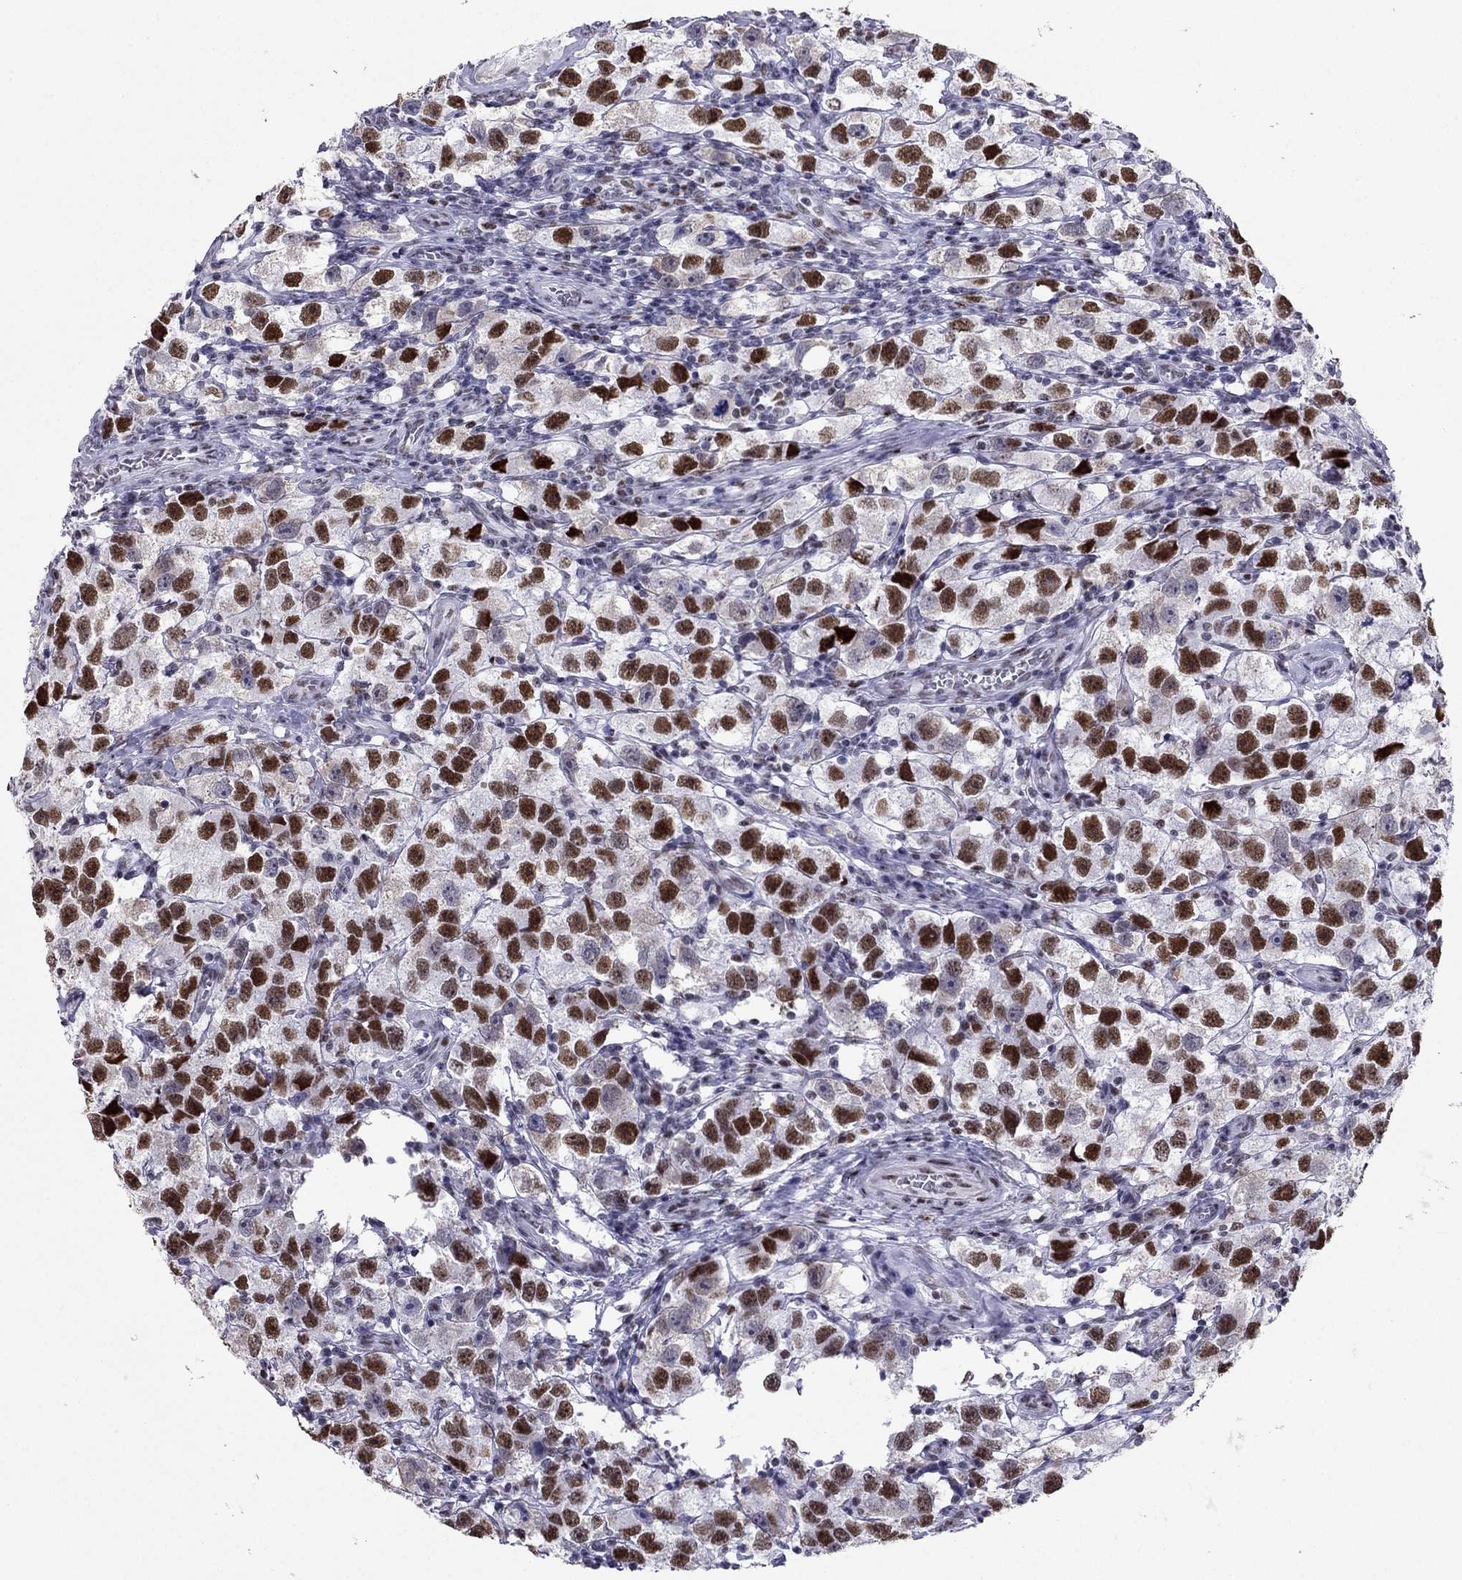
{"staining": {"intensity": "strong", "quantity": ">75%", "location": "nuclear"}, "tissue": "testis cancer", "cell_type": "Tumor cells", "image_type": "cancer", "snomed": [{"axis": "morphology", "description": "Seminoma, NOS"}, {"axis": "topography", "description": "Testis"}], "caption": "A micrograph of human testis cancer (seminoma) stained for a protein shows strong nuclear brown staining in tumor cells. The protein of interest is stained brown, and the nuclei are stained in blue (DAB IHC with brightfield microscopy, high magnification).", "gene": "PPM1G", "patient": {"sex": "male", "age": 26}}